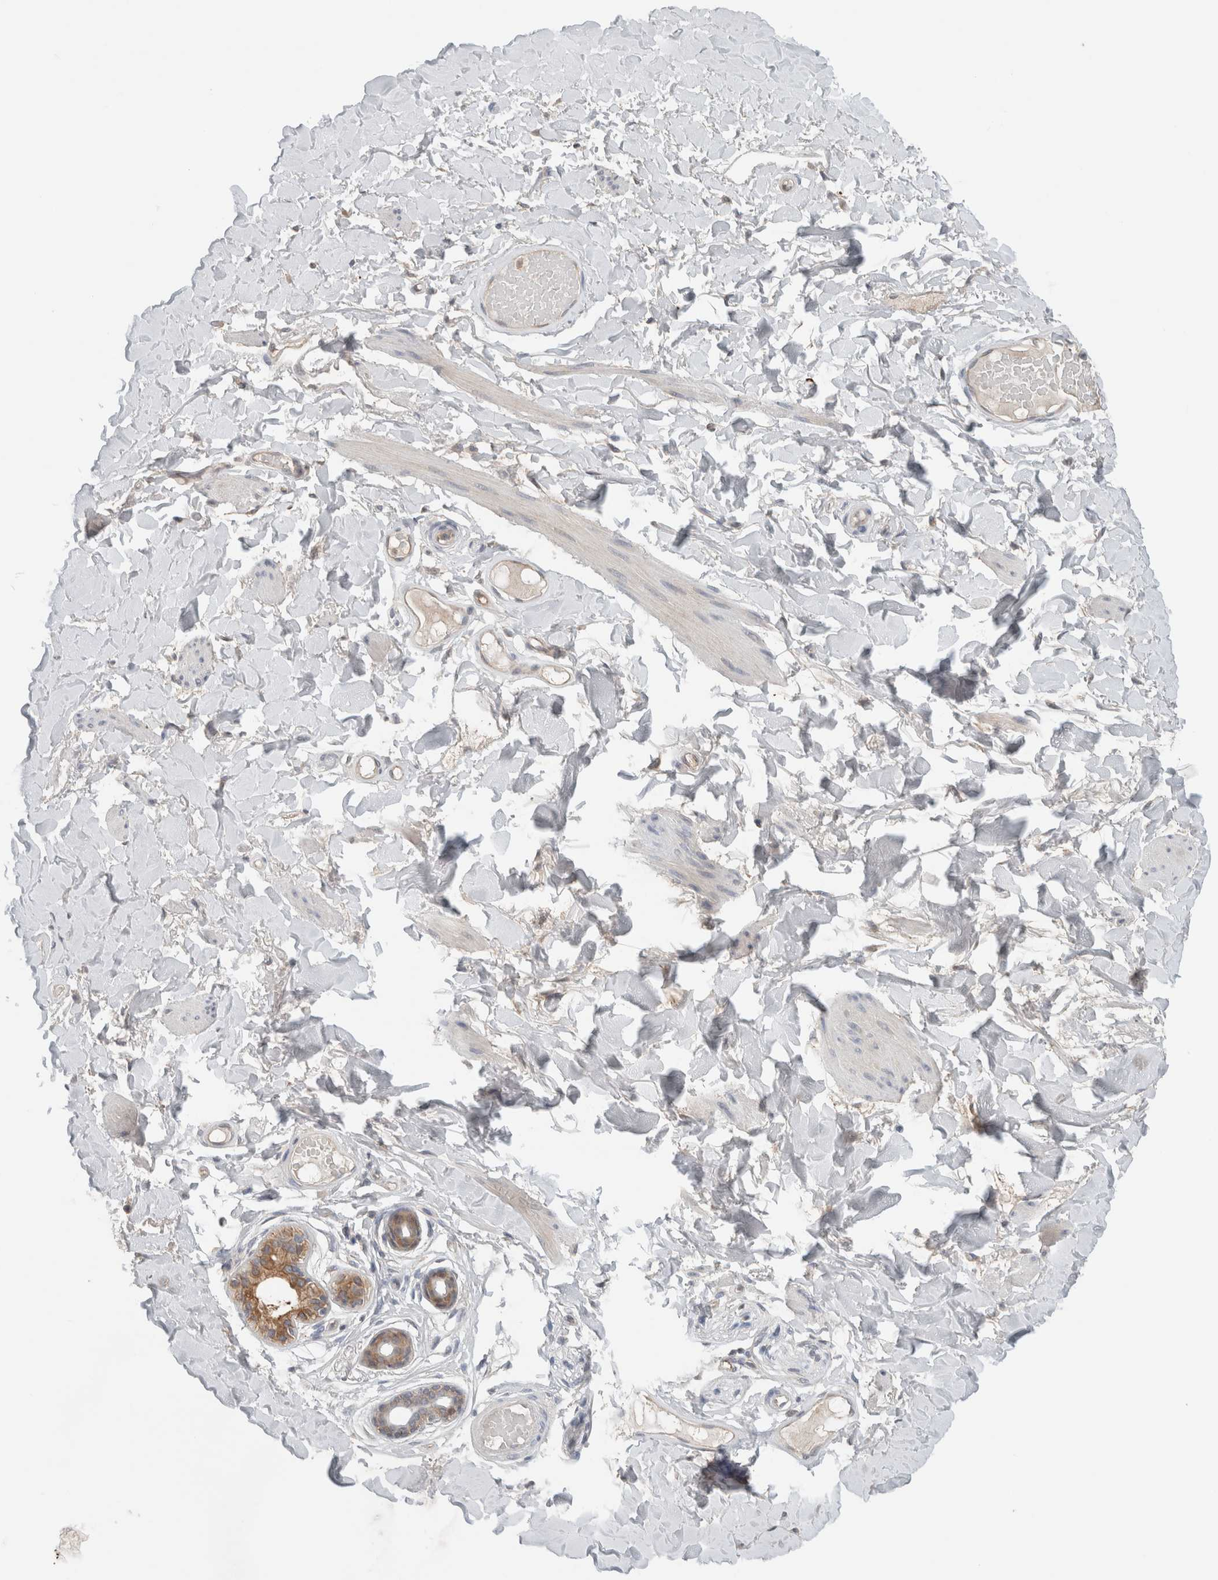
{"staining": {"intensity": "moderate", "quantity": "<25%", "location": "cytoplasmic/membranous"}, "tissue": "skin", "cell_type": "Epidermal cells", "image_type": "normal", "snomed": [{"axis": "morphology", "description": "Normal tissue, NOS"}, {"axis": "topography", "description": "Vulva"}], "caption": "Protein expression analysis of benign human skin reveals moderate cytoplasmic/membranous staining in about <25% of epidermal cells. The protein is stained brown, and the nuclei are stained in blue (DAB IHC with brightfield microscopy, high magnification).", "gene": "XPNPEP1", "patient": {"sex": "female", "age": 73}}